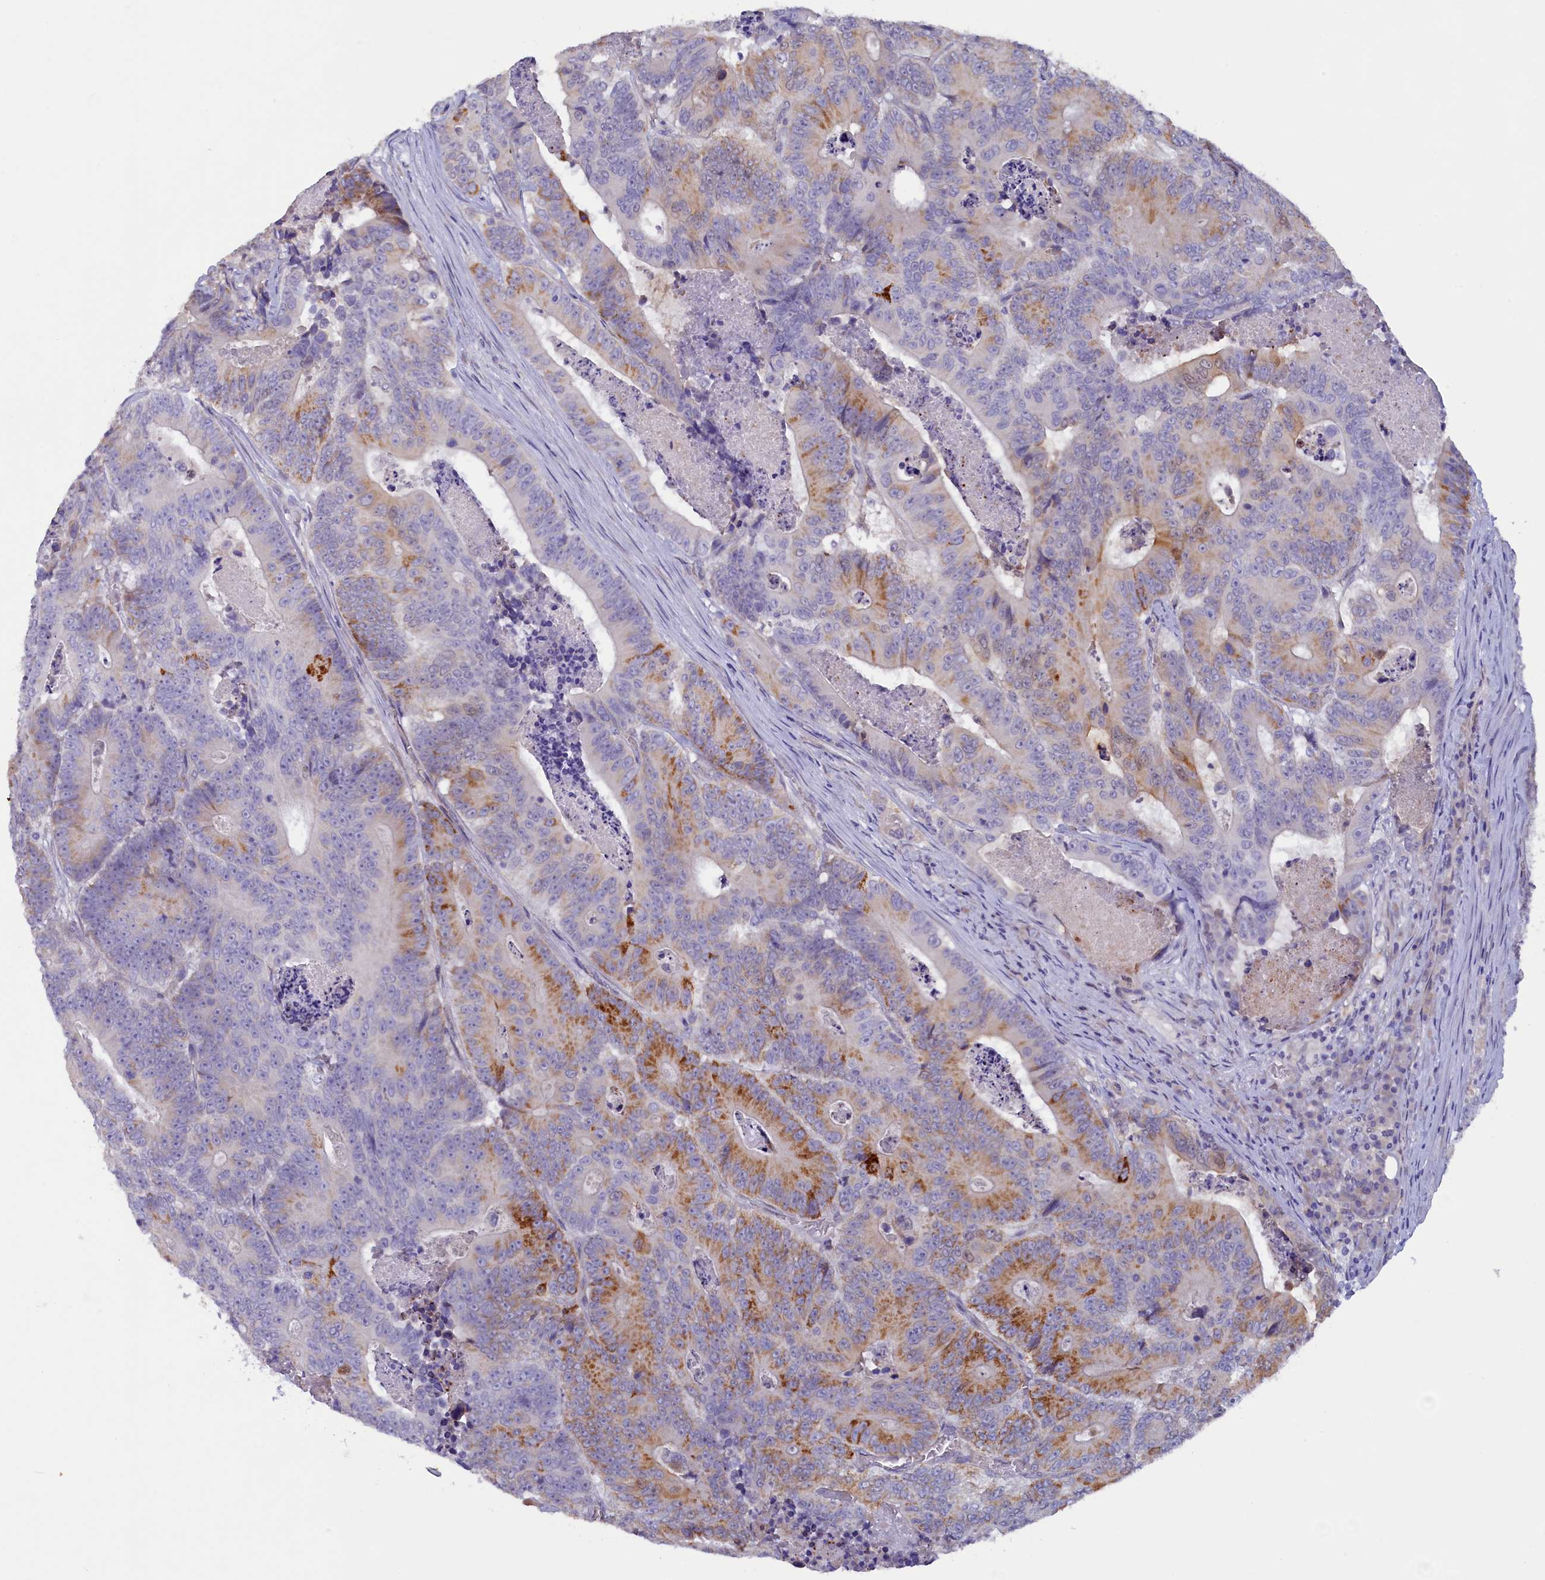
{"staining": {"intensity": "moderate", "quantity": "<25%", "location": "cytoplasmic/membranous"}, "tissue": "colorectal cancer", "cell_type": "Tumor cells", "image_type": "cancer", "snomed": [{"axis": "morphology", "description": "Adenocarcinoma, NOS"}, {"axis": "topography", "description": "Colon"}], "caption": "Moderate cytoplasmic/membranous protein staining is present in approximately <25% of tumor cells in adenocarcinoma (colorectal).", "gene": "ZSWIM4", "patient": {"sex": "male", "age": 83}}